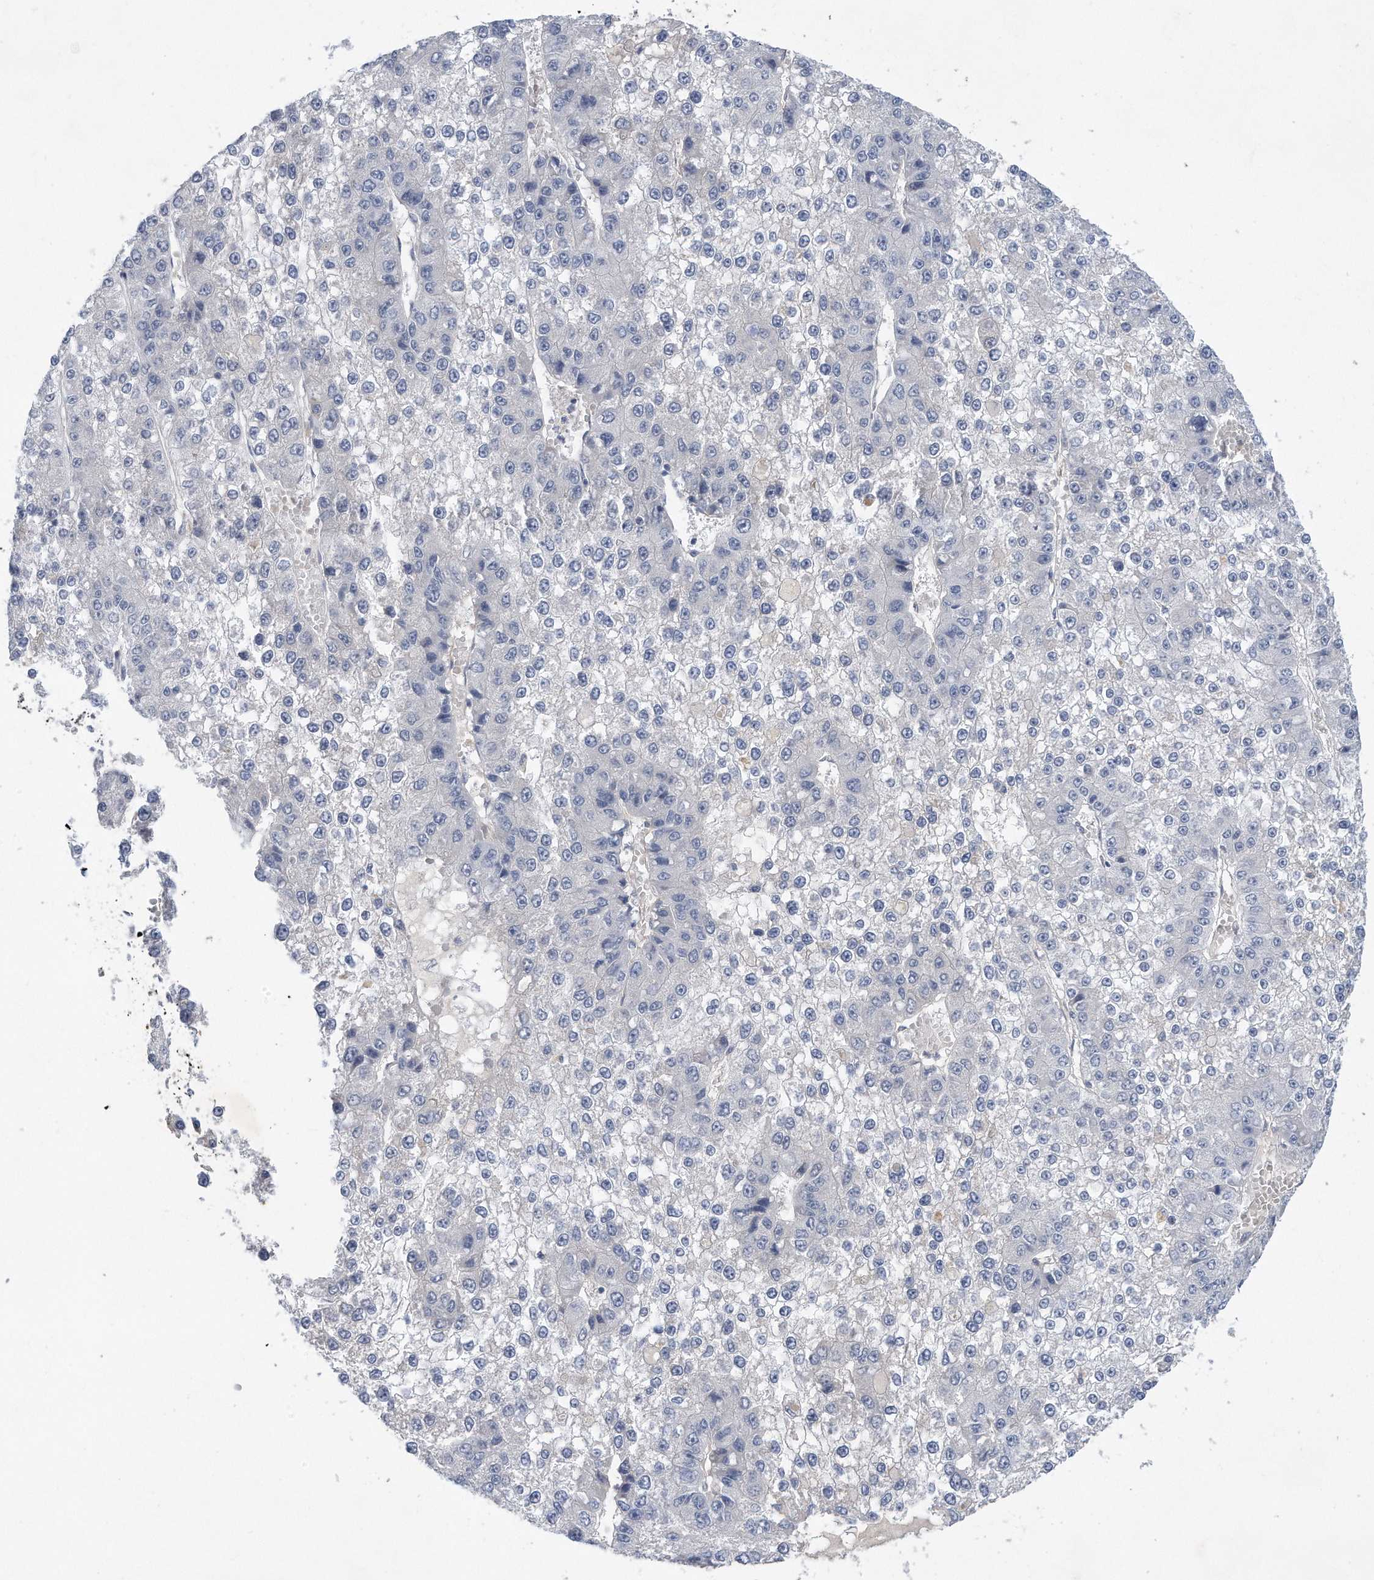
{"staining": {"intensity": "negative", "quantity": "none", "location": "none"}, "tissue": "liver cancer", "cell_type": "Tumor cells", "image_type": "cancer", "snomed": [{"axis": "morphology", "description": "Carcinoma, Hepatocellular, NOS"}, {"axis": "topography", "description": "Liver"}], "caption": "Protein analysis of hepatocellular carcinoma (liver) shows no significant staining in tumor cells.", "gene": "TP53INP1", "patient": {"sex": "female", "age": 73}}